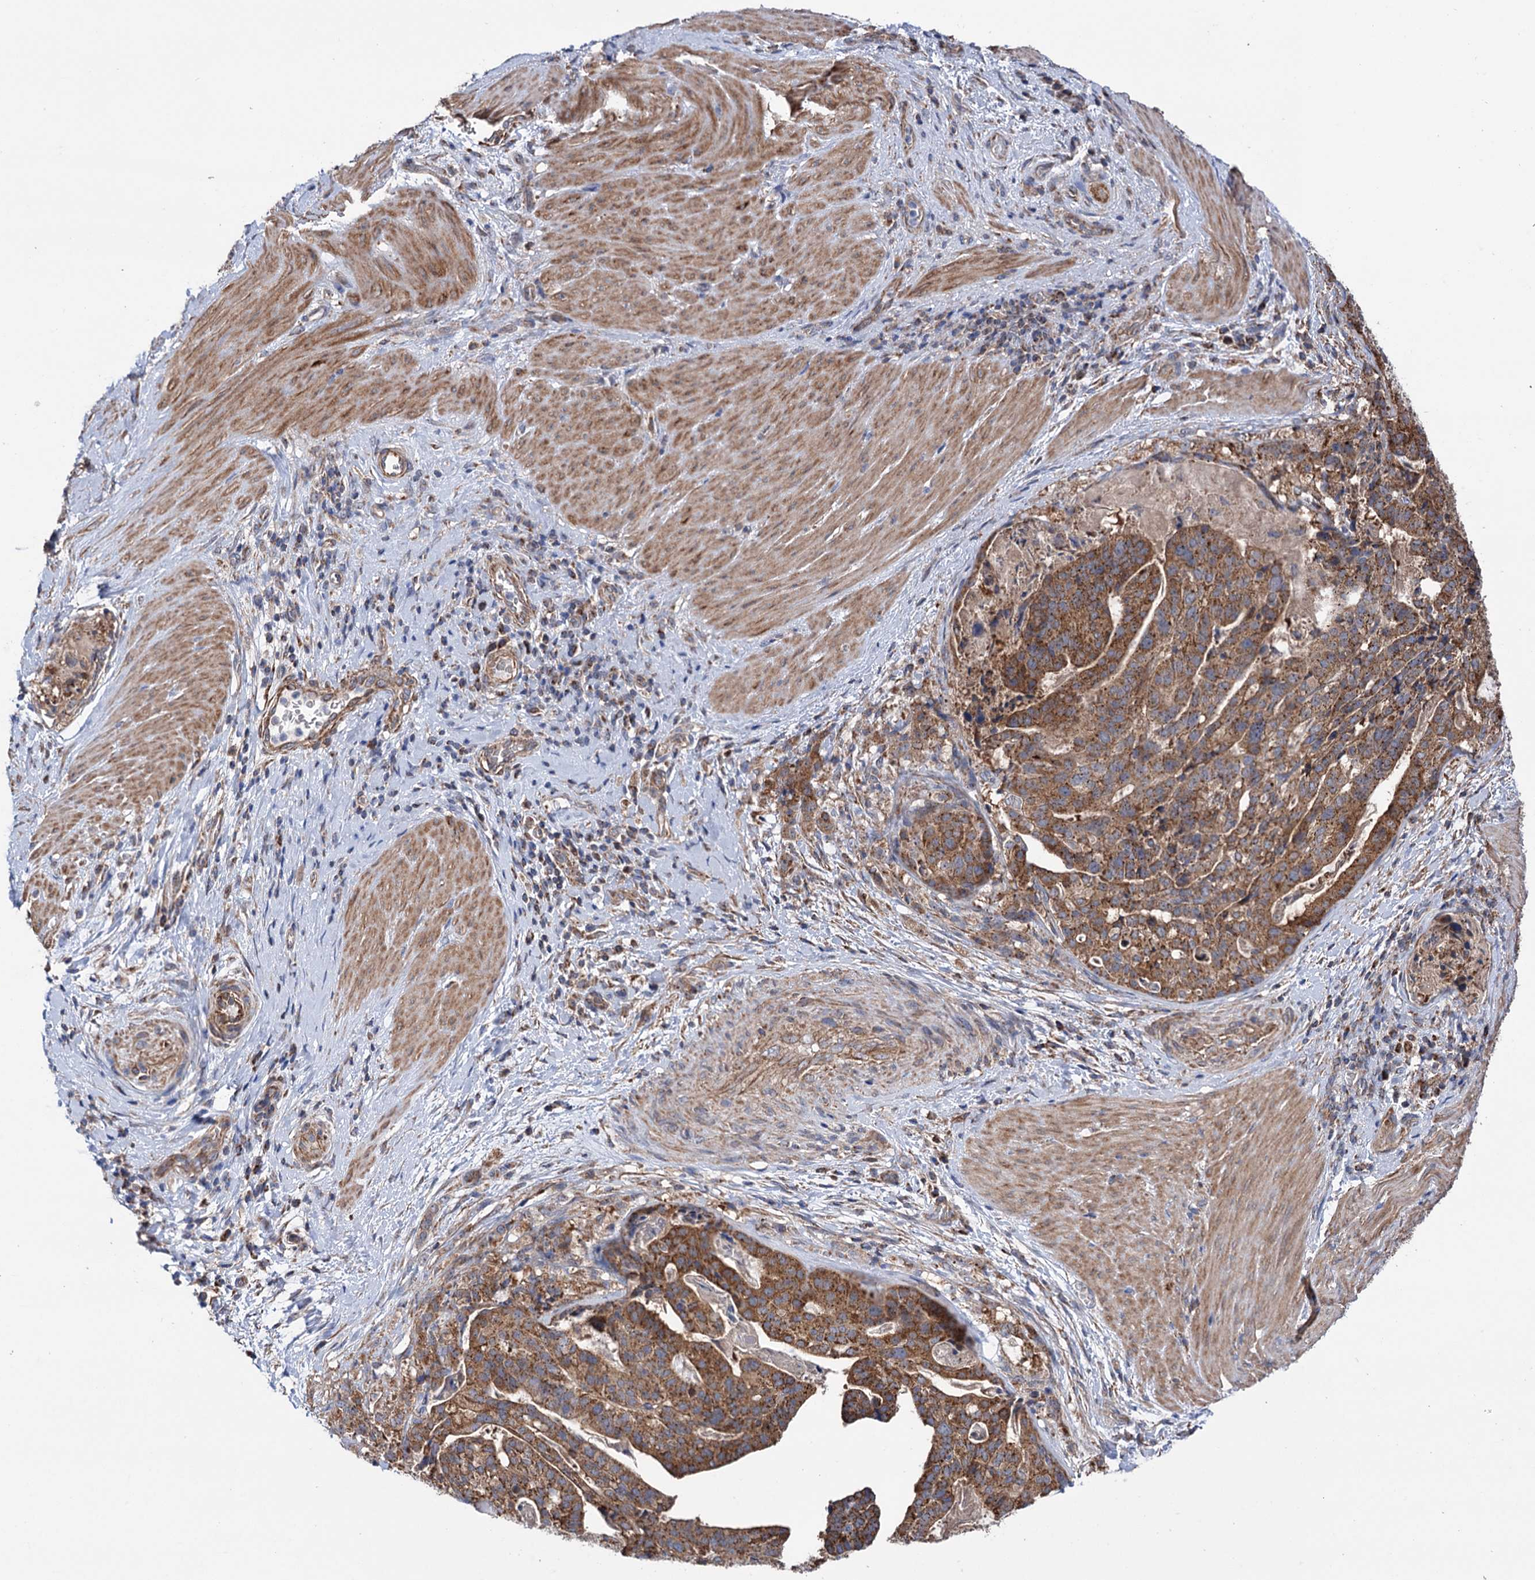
{"staining": {"intensity": "moderate", "quantity": ">75%", "location": "cytoplasmic/membranous"}, "tissue": "stomach cancer", "cell_type": "Tumor cells", "image_type": "cancer", "snomed": [{"axis": "morphology", "description": "Adenocarcinoma, NOS"}, {"axis": "topography", "description": "Stomach"}], "caption": "Brown immunohistochemical staining in human stomach cancer (adenocarcinoma) demonstrates moderate cytoplasmic/membranous staining in approximately >75% of tumor cells.", "gene": "SUCLA2", "patient": {"sex": "male", "age": 48}}